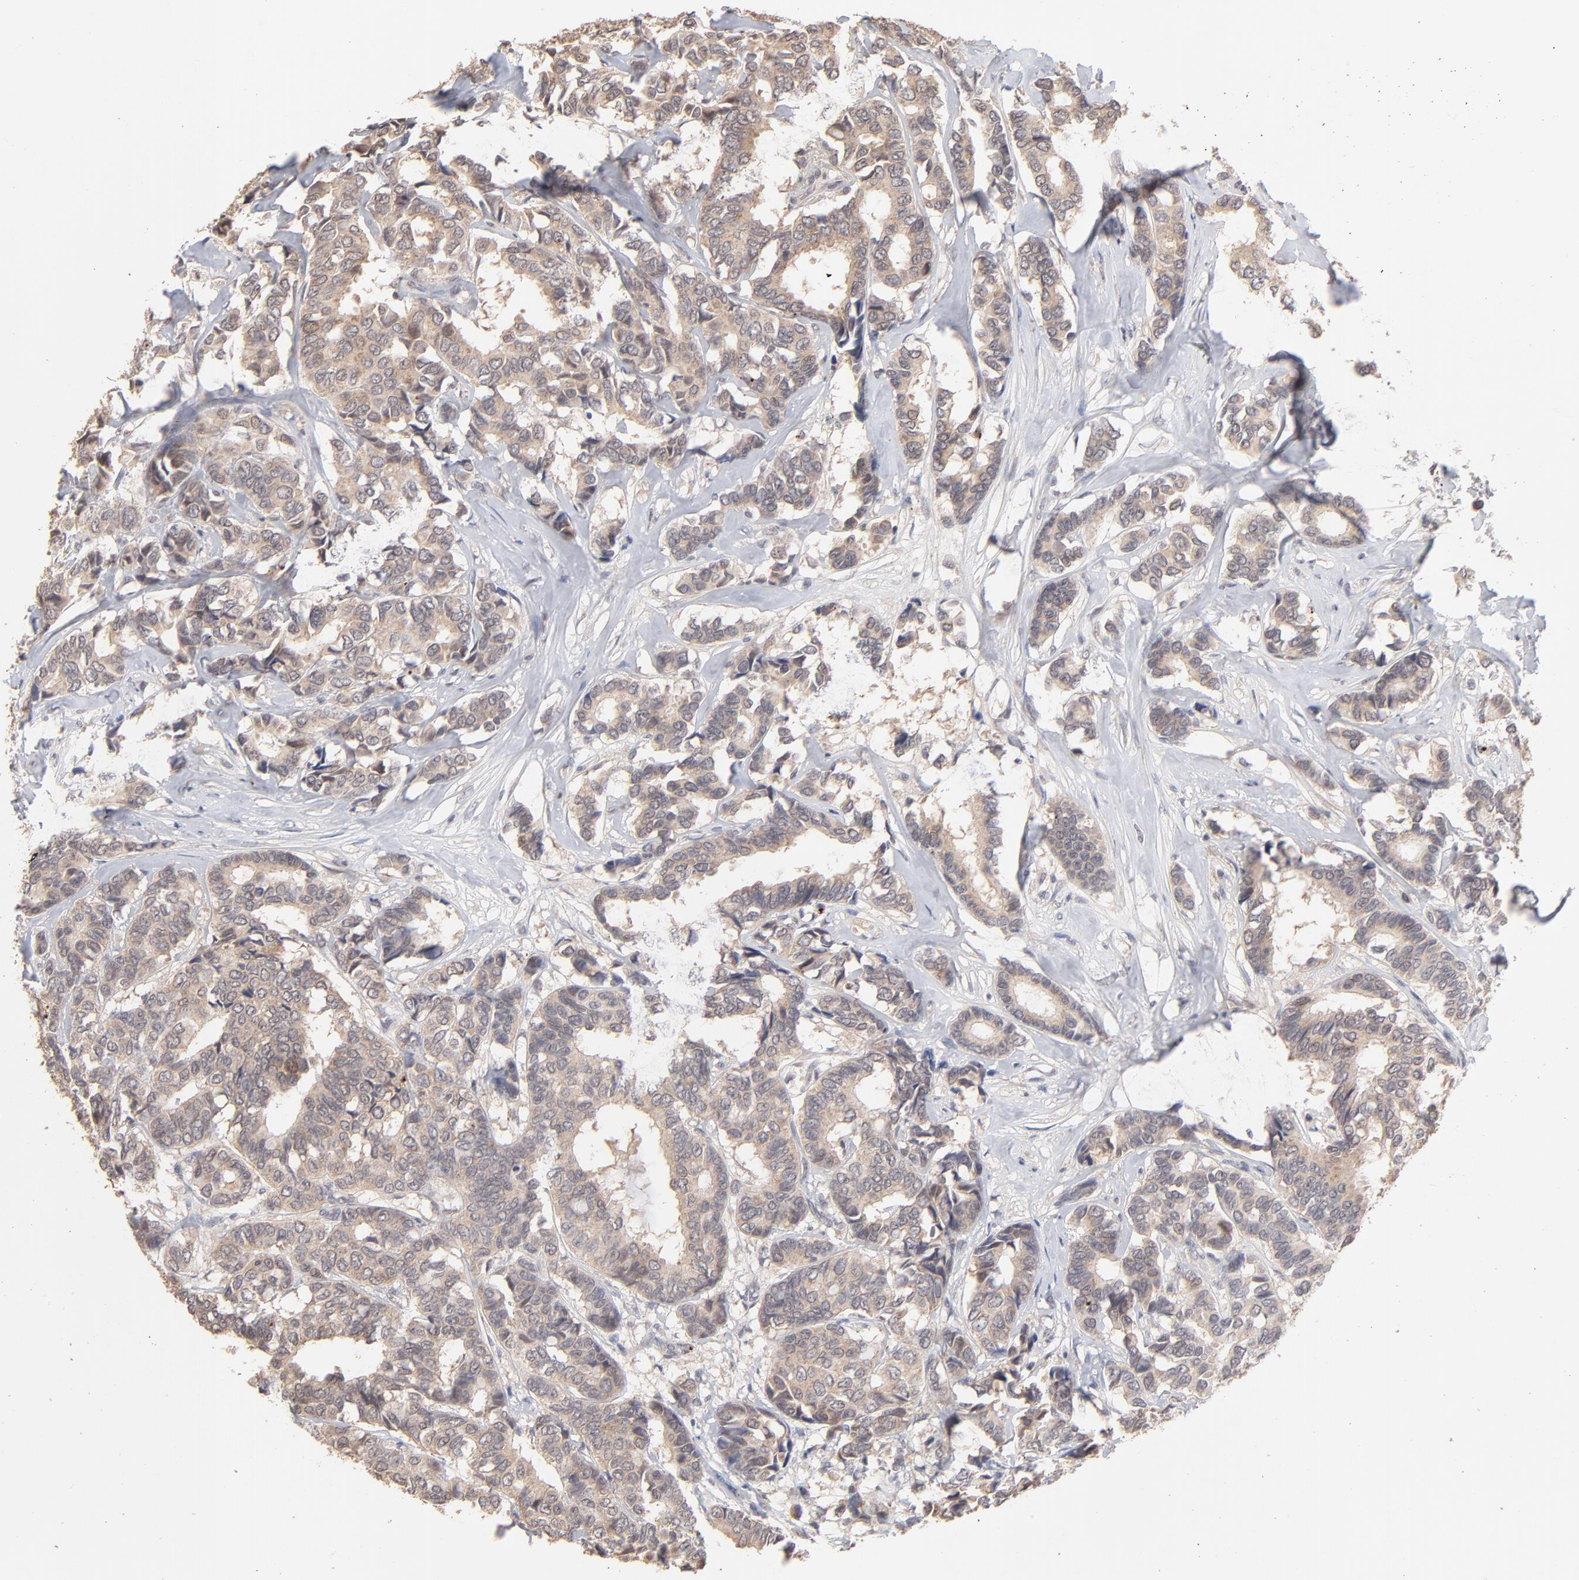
{"staining": {"intensity": "weak", "quantity": ">75%", "location": "cytoplasmic/membranous"}, "tissue": "breast cancer", "cell_type": "Tumor cells", "image_type": "cancer", "snomed": [{"axis": "morphology", "description": "Duct carcinoma"}, {"axis": "topography", "description": "Breast"}], "caption": "Weak cytoplasmic/membranous positivity for a protein is seen in about >75% of tumor cells of intraductal carcinoma (breast) using immunohistochemistry (IHC).", "gene": "MSL2", "patient": {"sex": "female", "age": 87}}